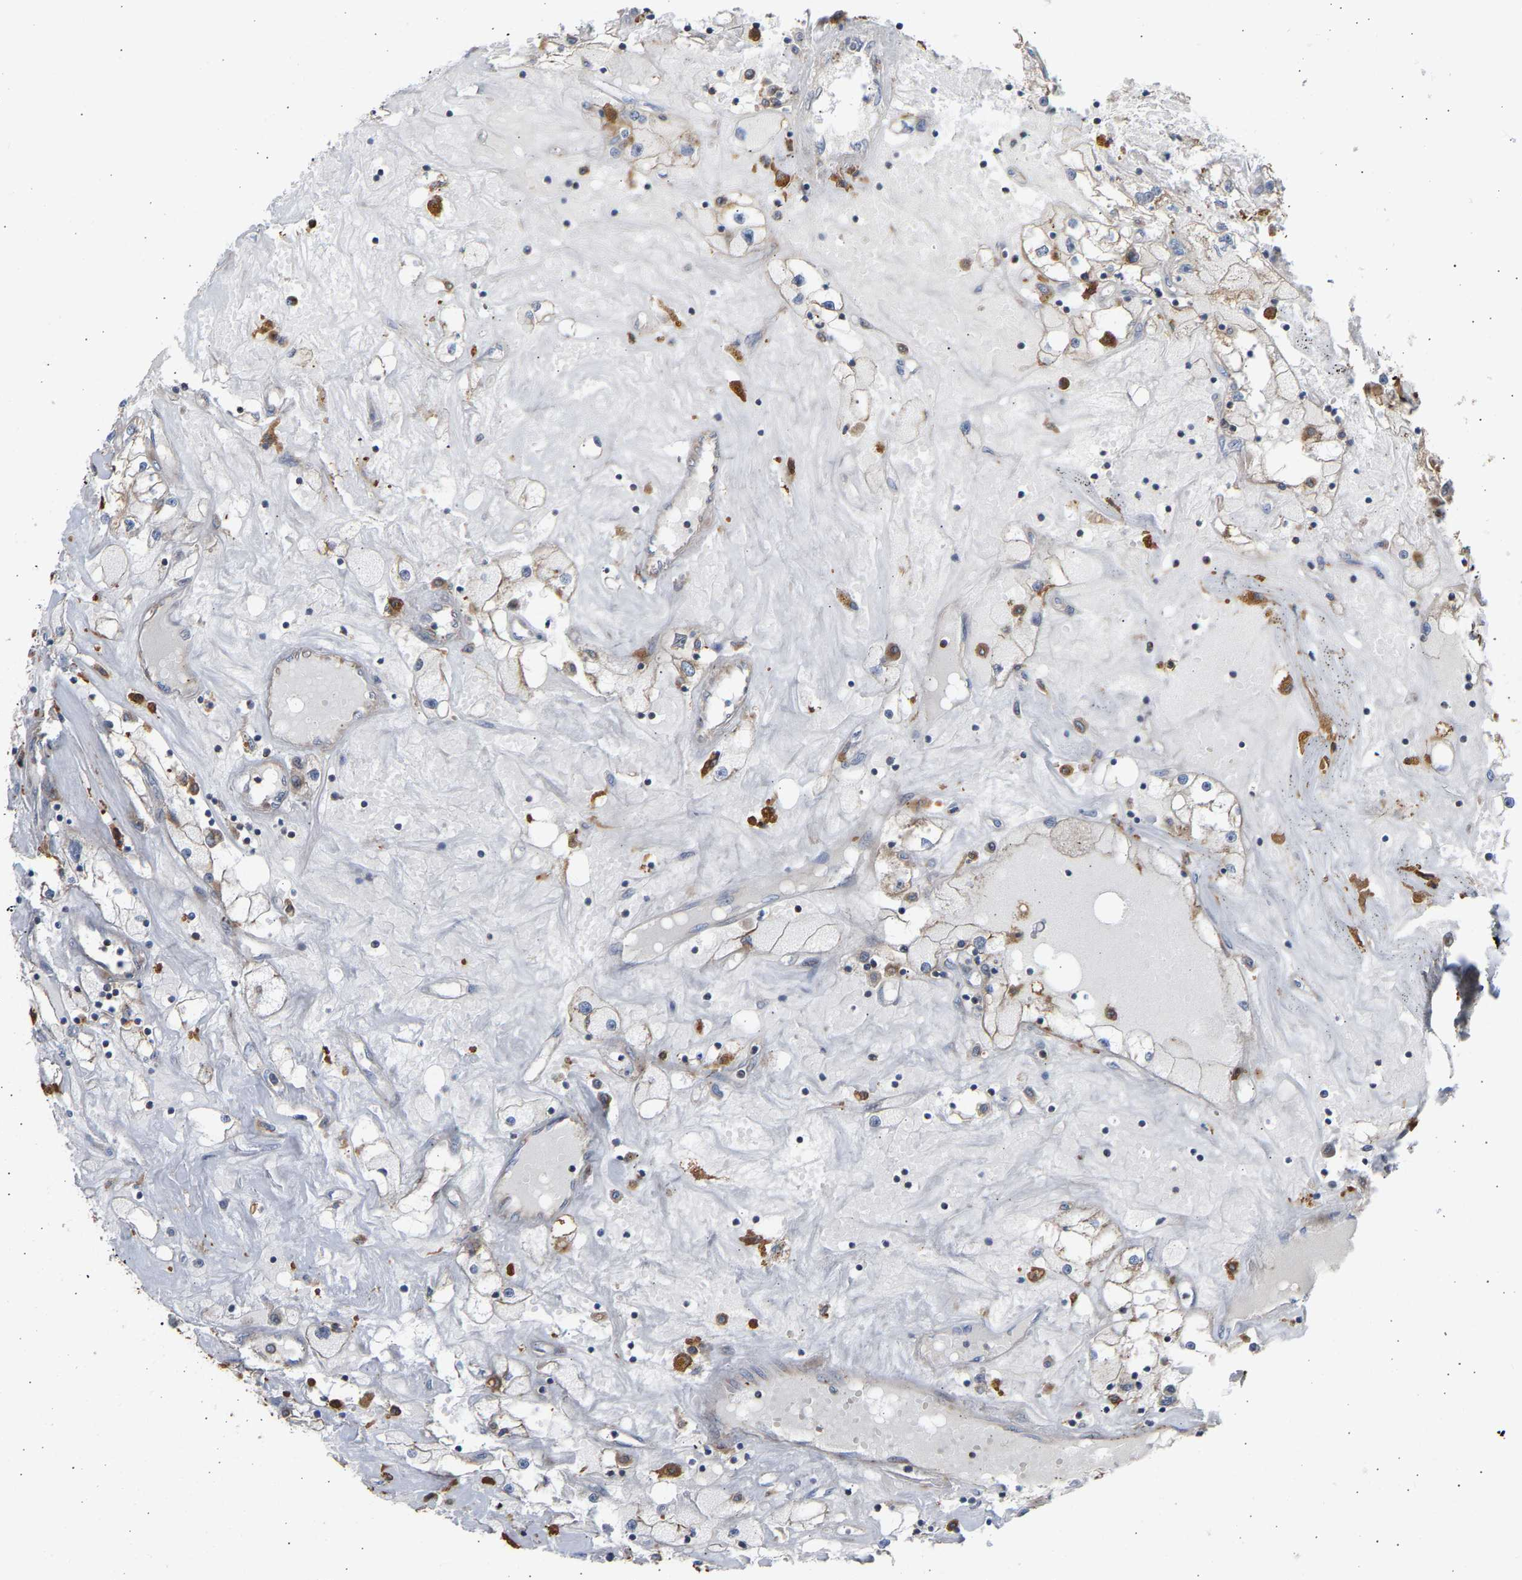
{"staining": {"intensity": "weak", "quantity": "<25%", "location": "cytoplasmic/membranous"}, "tissue": "renal cancer", "cell_type": "Tumor cells", "image_type": "cancer", "snomed": [{"axis": "morphology", "description": "Adenocarcinoma, NOS"}, {"axis": "topography", "description": "Kidney"}], "caption": "DAB immunohistochemical staining of human adenocarcinoma (renal) demonstrates no significant staining in tumor cells.", "gene": "GCN1", "patient": {"sex": "male", "age": 56}}